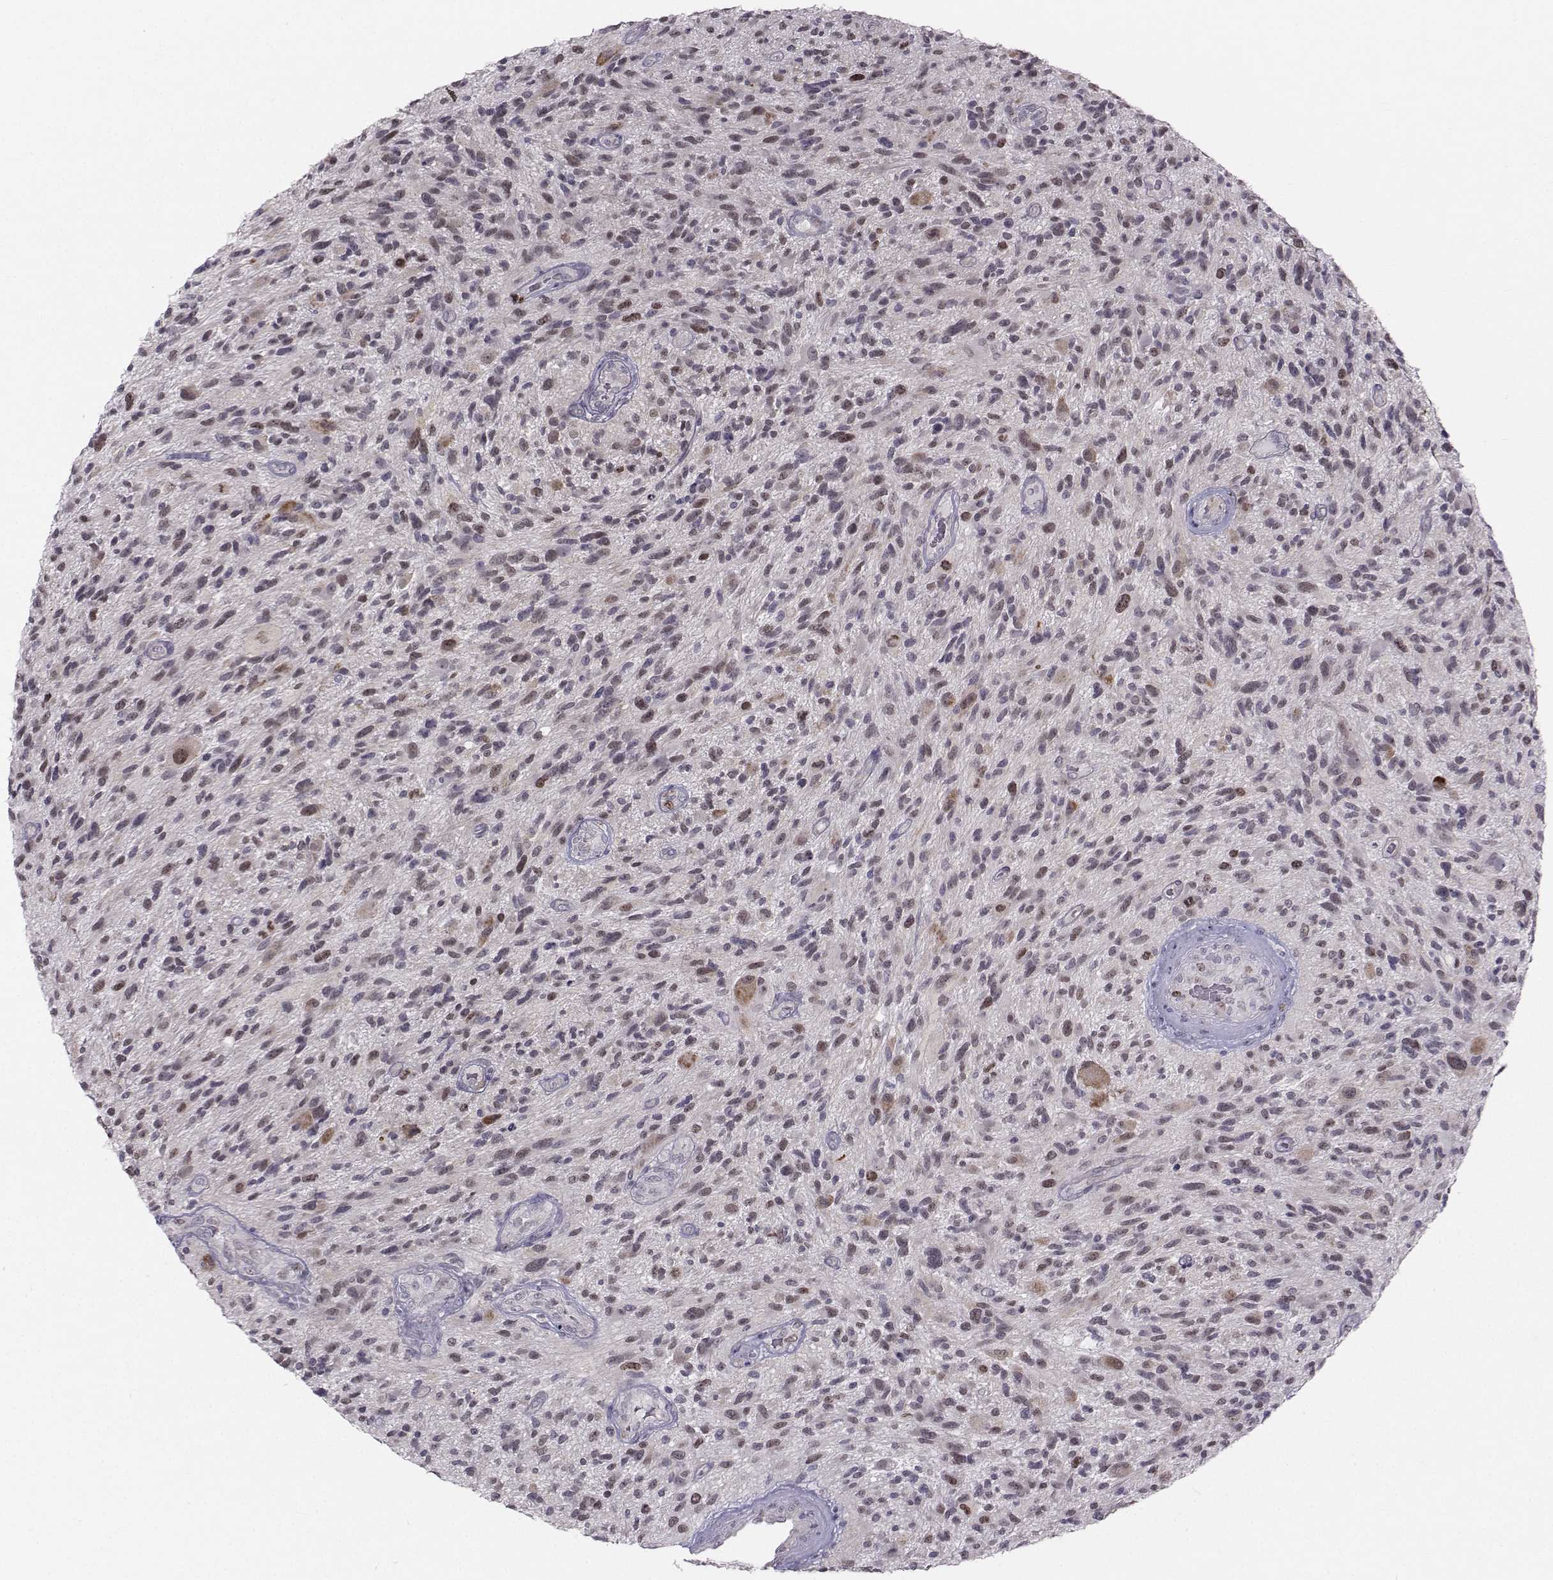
{"staining": {"intensity": "moderate", "quantity": "<25%", "location": "nuclear"}, "tissue": "glioma", "cell_type": "Tumor cells", "image_type": "cancer", "snomed": [{"axis": "morphology", "description": "Glioma, malignant, High grade"}, {"axis": "topography", "description": "Brain"}], "caption": "An image showing moderate nuclear positivity in approximately <25% of tumor cells in malignant high-grade glioma, as visualized by brown immunohistochemical staining.", "gene": "LRP8", "patient": {"sex": "male", "age": 47}}